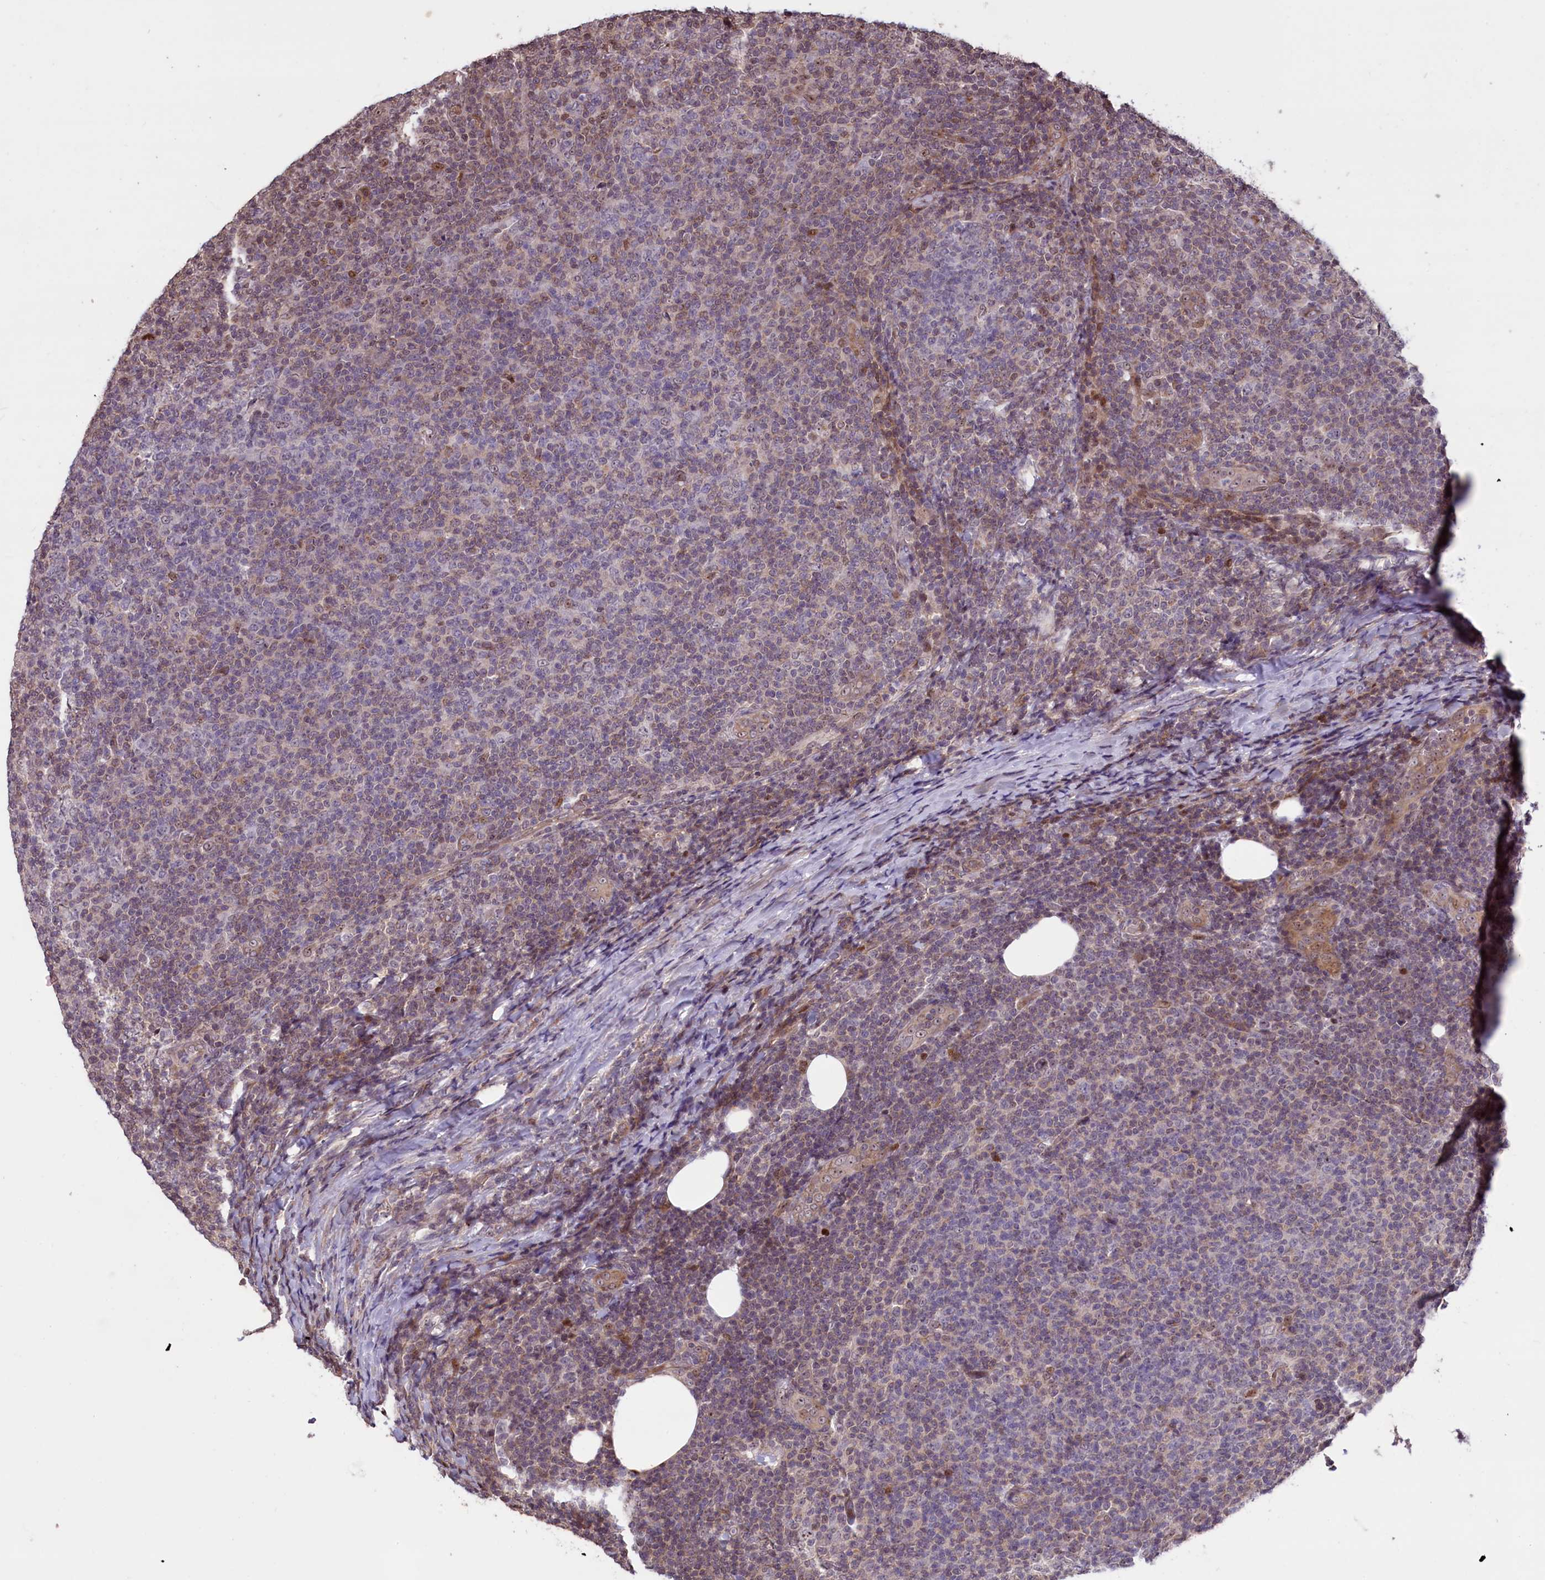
{"staining": {"intensity": "weak", "quantity": "25%-75%", "location": "nuclear"}, "tissue": "lymphoma", "cell_type": "Tumor cells", "image_type": "cancer", "snomed": [{"axis": "morphology", "description": "Malignant lymphoma, non-Hodgkin's type, Low grade"}, {"axis": "topography", "description": "Lymph node"}], "caption": "A photomicrograph of lymphoma stained for a protein shows weak nuclear brown staining in tumor cells.", "gene": "SHFL", "patient": {"sex": "male", "age": 66}}